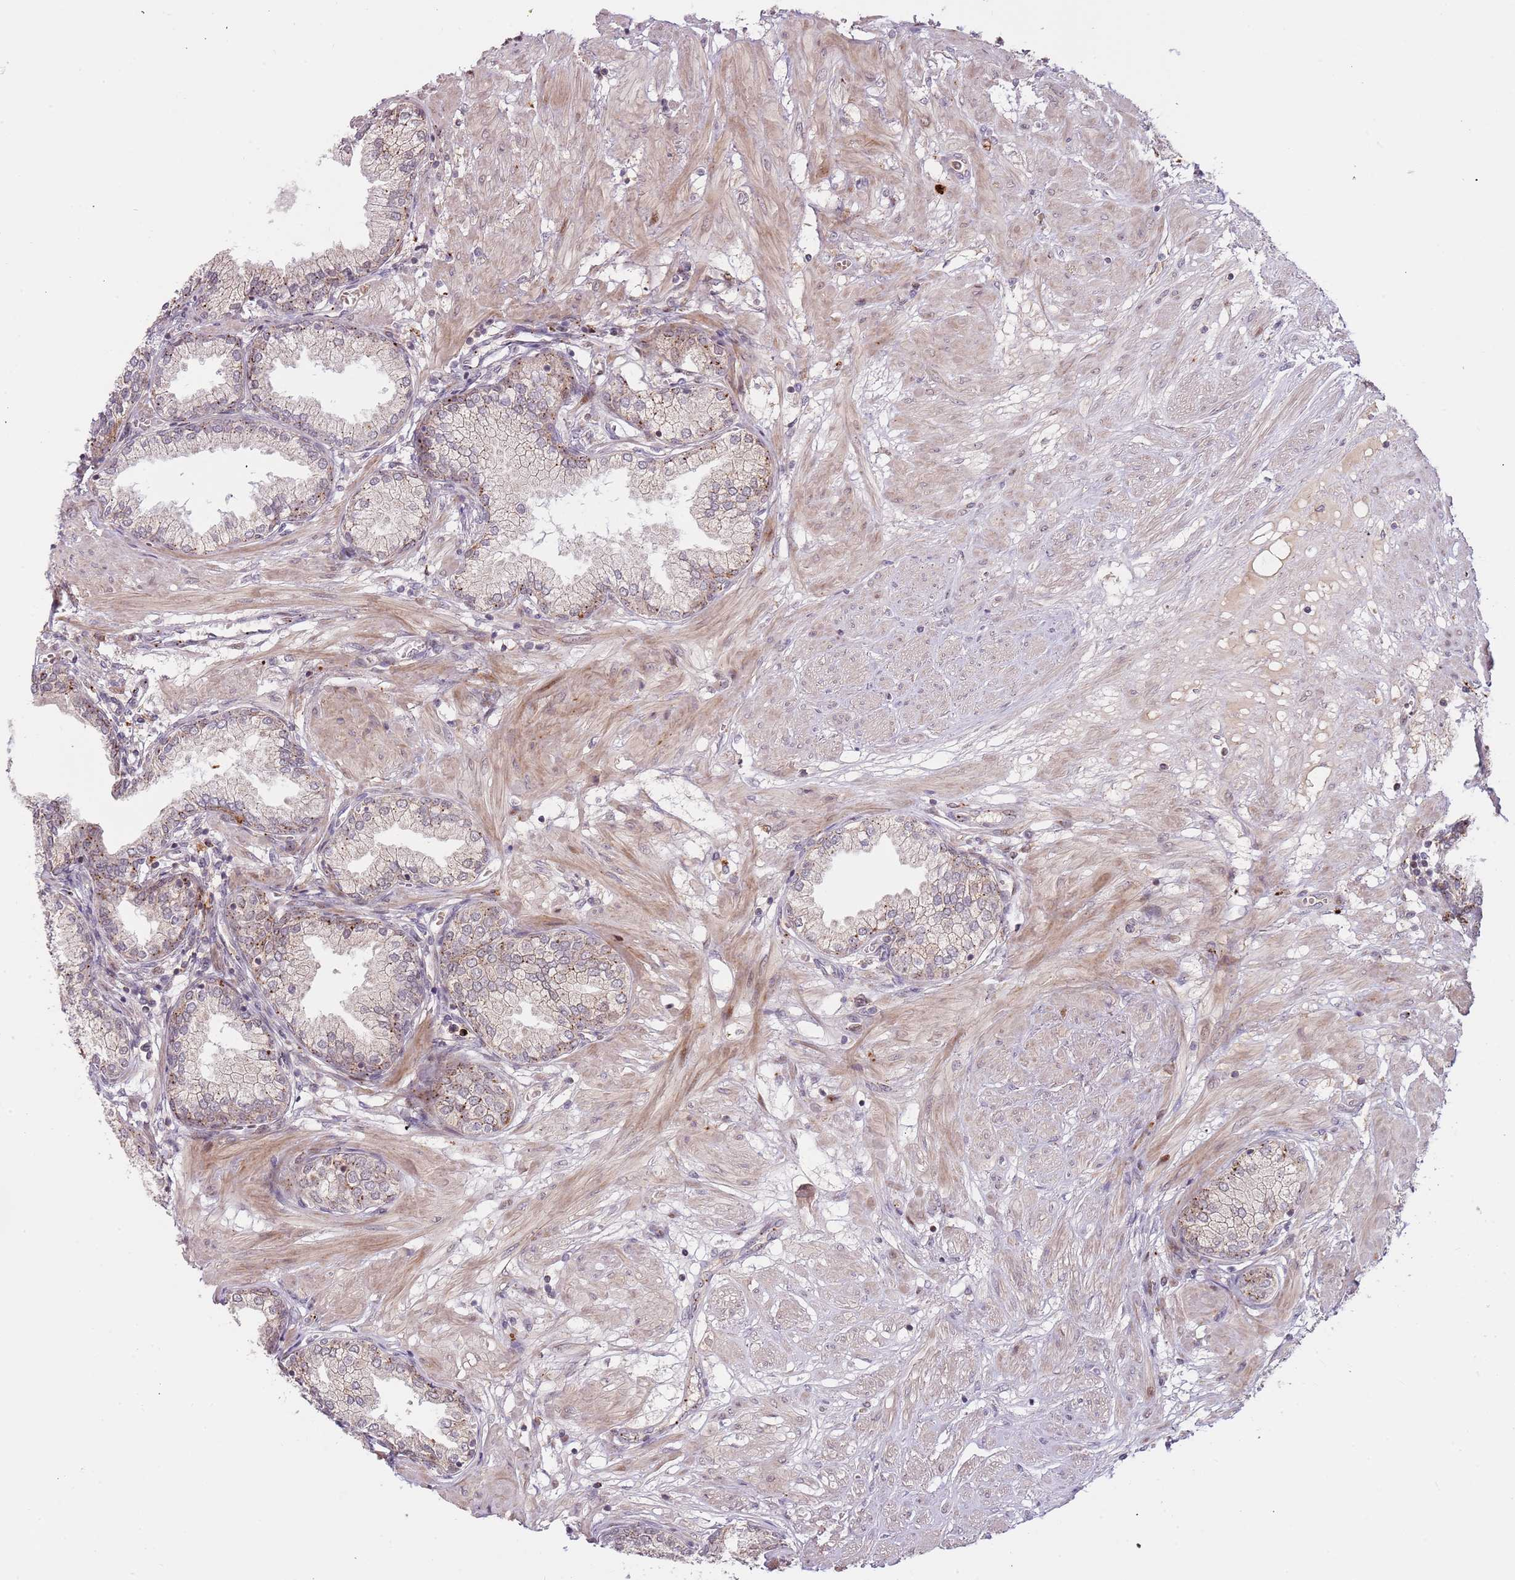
{"staining": {"intensity": "negative", "quantity": "none", "location": "none"}, "tissue": "prostate cancer", "cell_type": "Tumor cells", "image_type": "cancer", "snomed": [{"axis": "morphology", "description": "Adenocarcinoma, High grade"}, {"axis": "topography", "description": "Prostate and seminal vesicle, NOS"}], "caption": "IHC of prostate adenocarcinoma (high-grade) displays no staining in tumor cells.", "gene": "ULK3", "patient": {"sex": "male", "age": 64}}